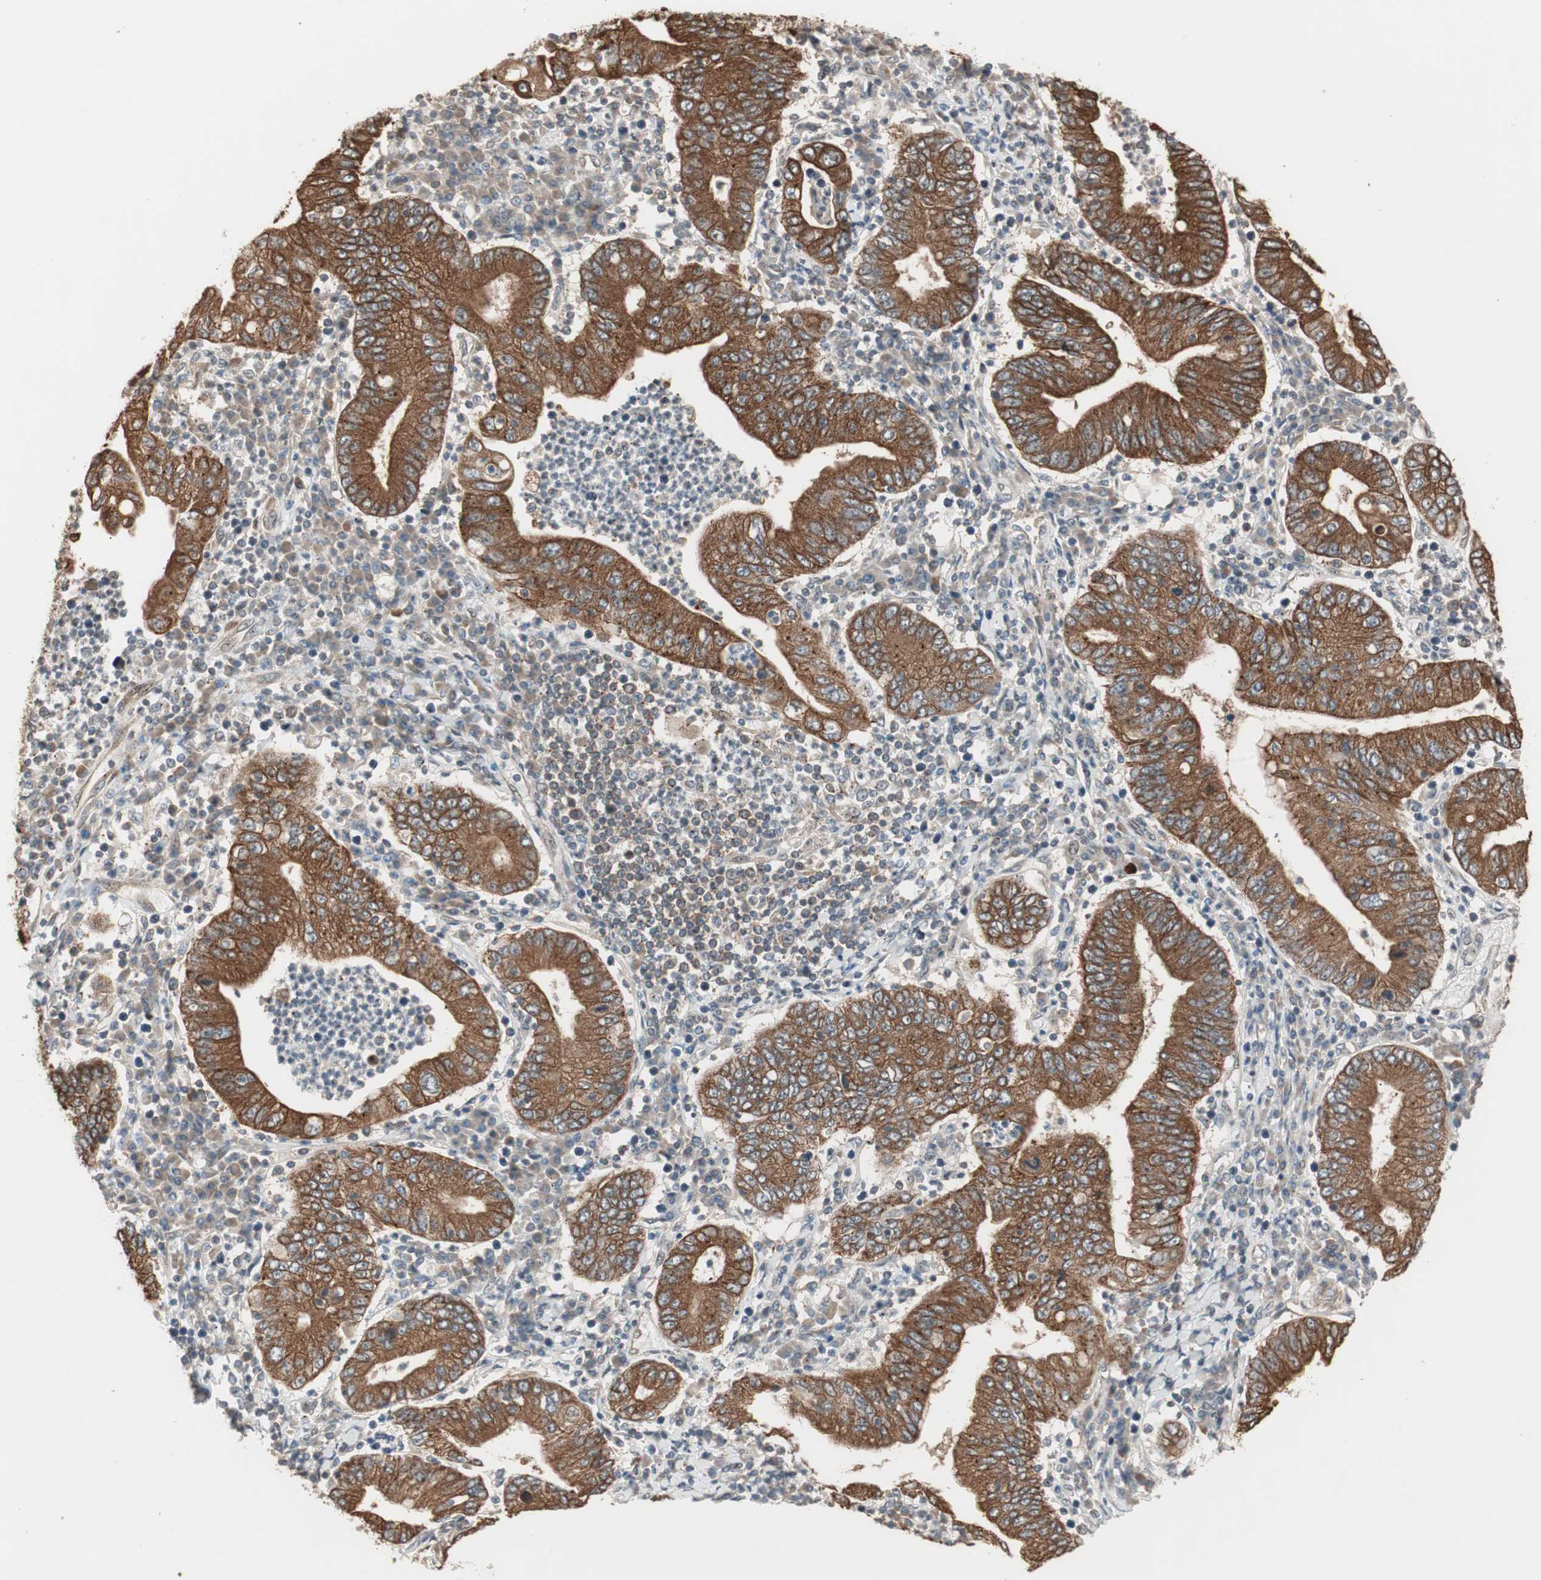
{"staining": {"intensity": "strong", "quantity": ">75%", "location": "cytoplasmic/membranous"}, "tissue": "stomach cancer", "cell_type": "Tumor cells", "image_type": "cancer", "snomed": [{"axis": "morphology", "description": "Normal tissue, NOS"}, {"axis": "morphology", "description": "Adenocarcinoma, NOS"}, {"axis": "topography", "description": "Esophagus"}, {"axis": "topography", "description": "Stomach, upper"}, {"axis": "topography", "description": "Peripheral nerve tissue"}], "caption": "This is a histology image of IHC staining of stomach cancer (adenocarcinoma), which shows strong positivity in the cytoplasmic/membranous of tumor cells.", "gene": "FBXO5", "patient": {"sex": "male", "age": 62}}